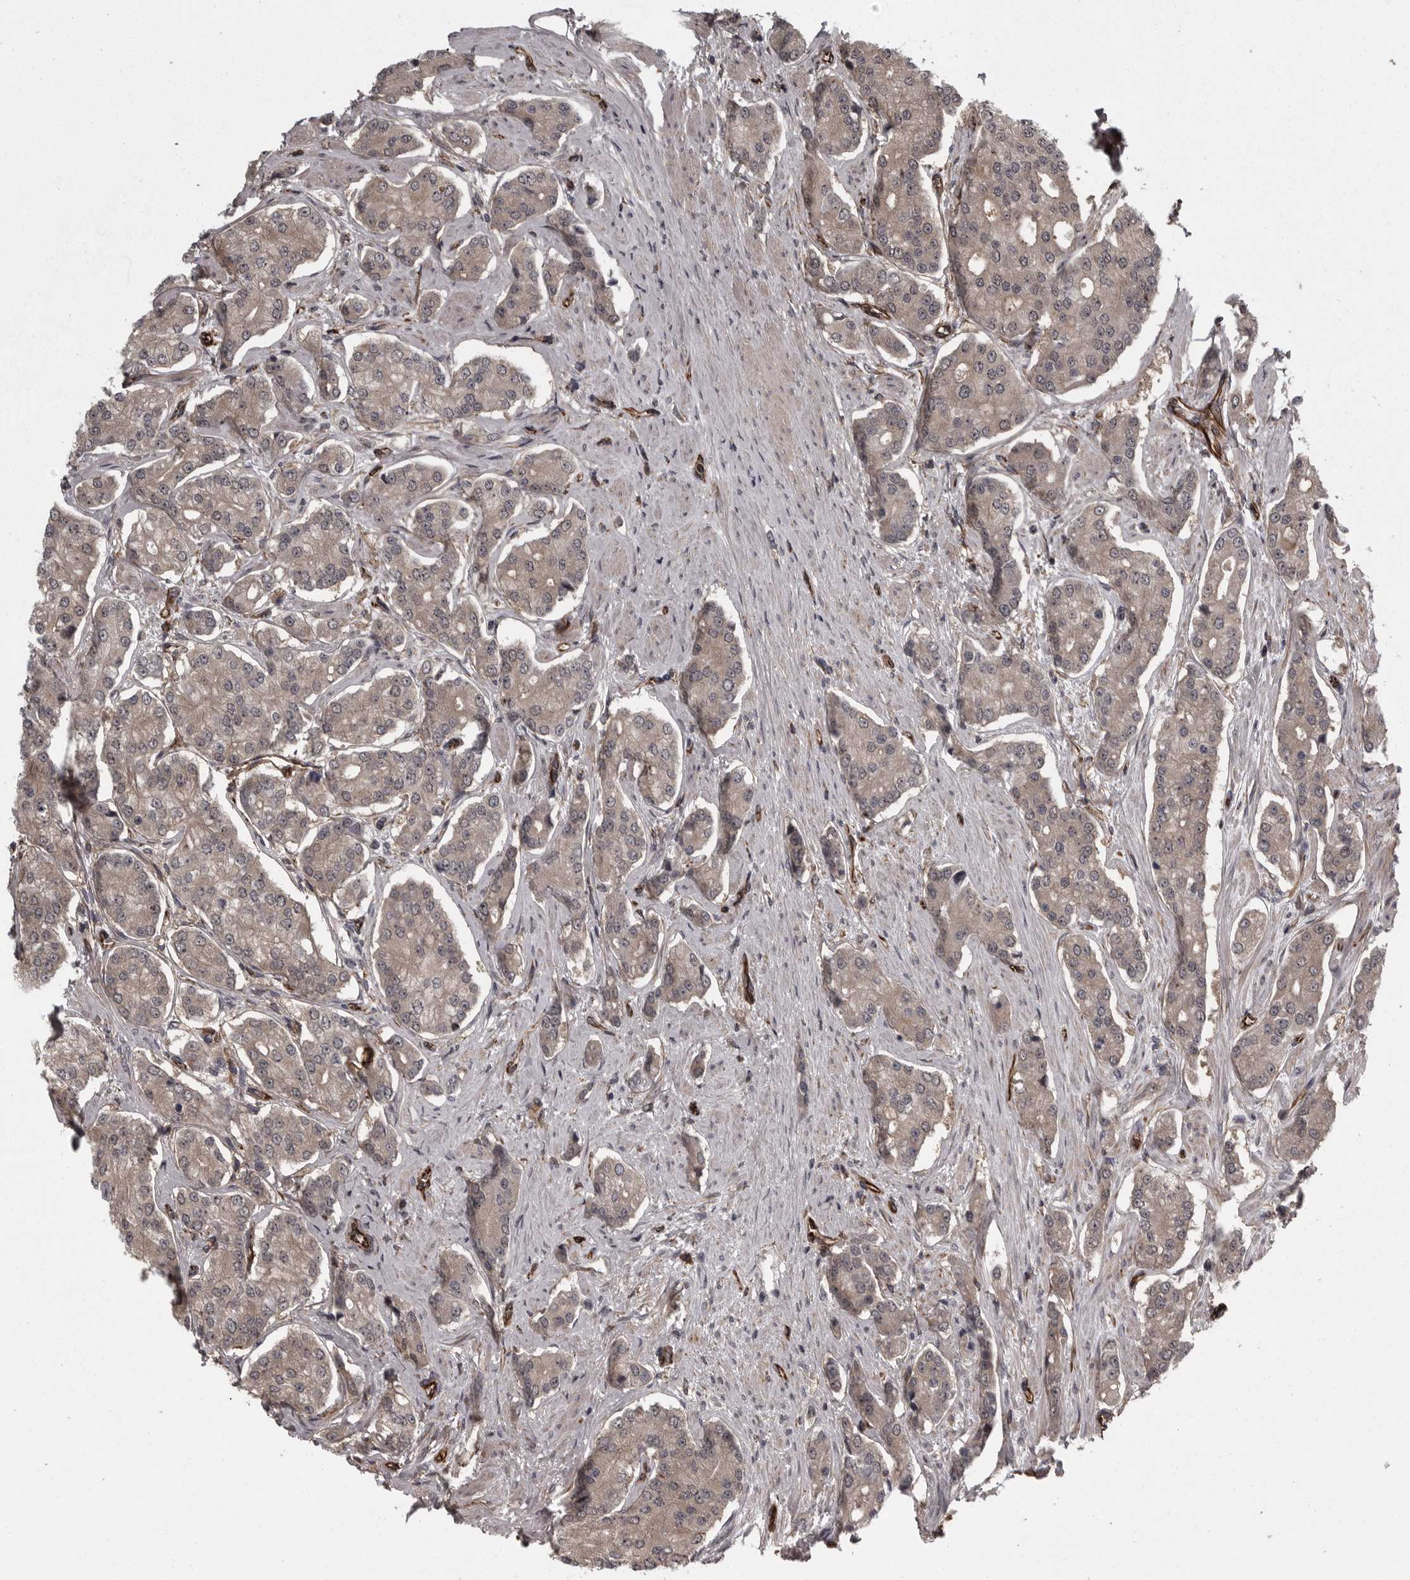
{"staining": {"intensity": "weak", "quantity": "25%-75%", "location": "cytoplasmic/membranous"}, "tissue": "prostate cancer", "cell_type": "Tumor cells", "image_type": "cancer", "snomed": [{"axis": "morphology", "description": "Adenocarcinoma, High grade"}, {"axis": "topography", "description": "Prostate"}], "caption": "Protein staining by IHC displays weak cytoplasmic/membranous positivity in about 25%-75% of tumor cells in prostate high-grade adenocarcinoma. The staining is performed using DAB (3,3'-diaminobenzidine) brown chromogen to label protein expression. The nuclei are counter-stained blue using hematoxylin.", "gene": "FAAP100", "patient": {"sex": "male", "age": 71}}